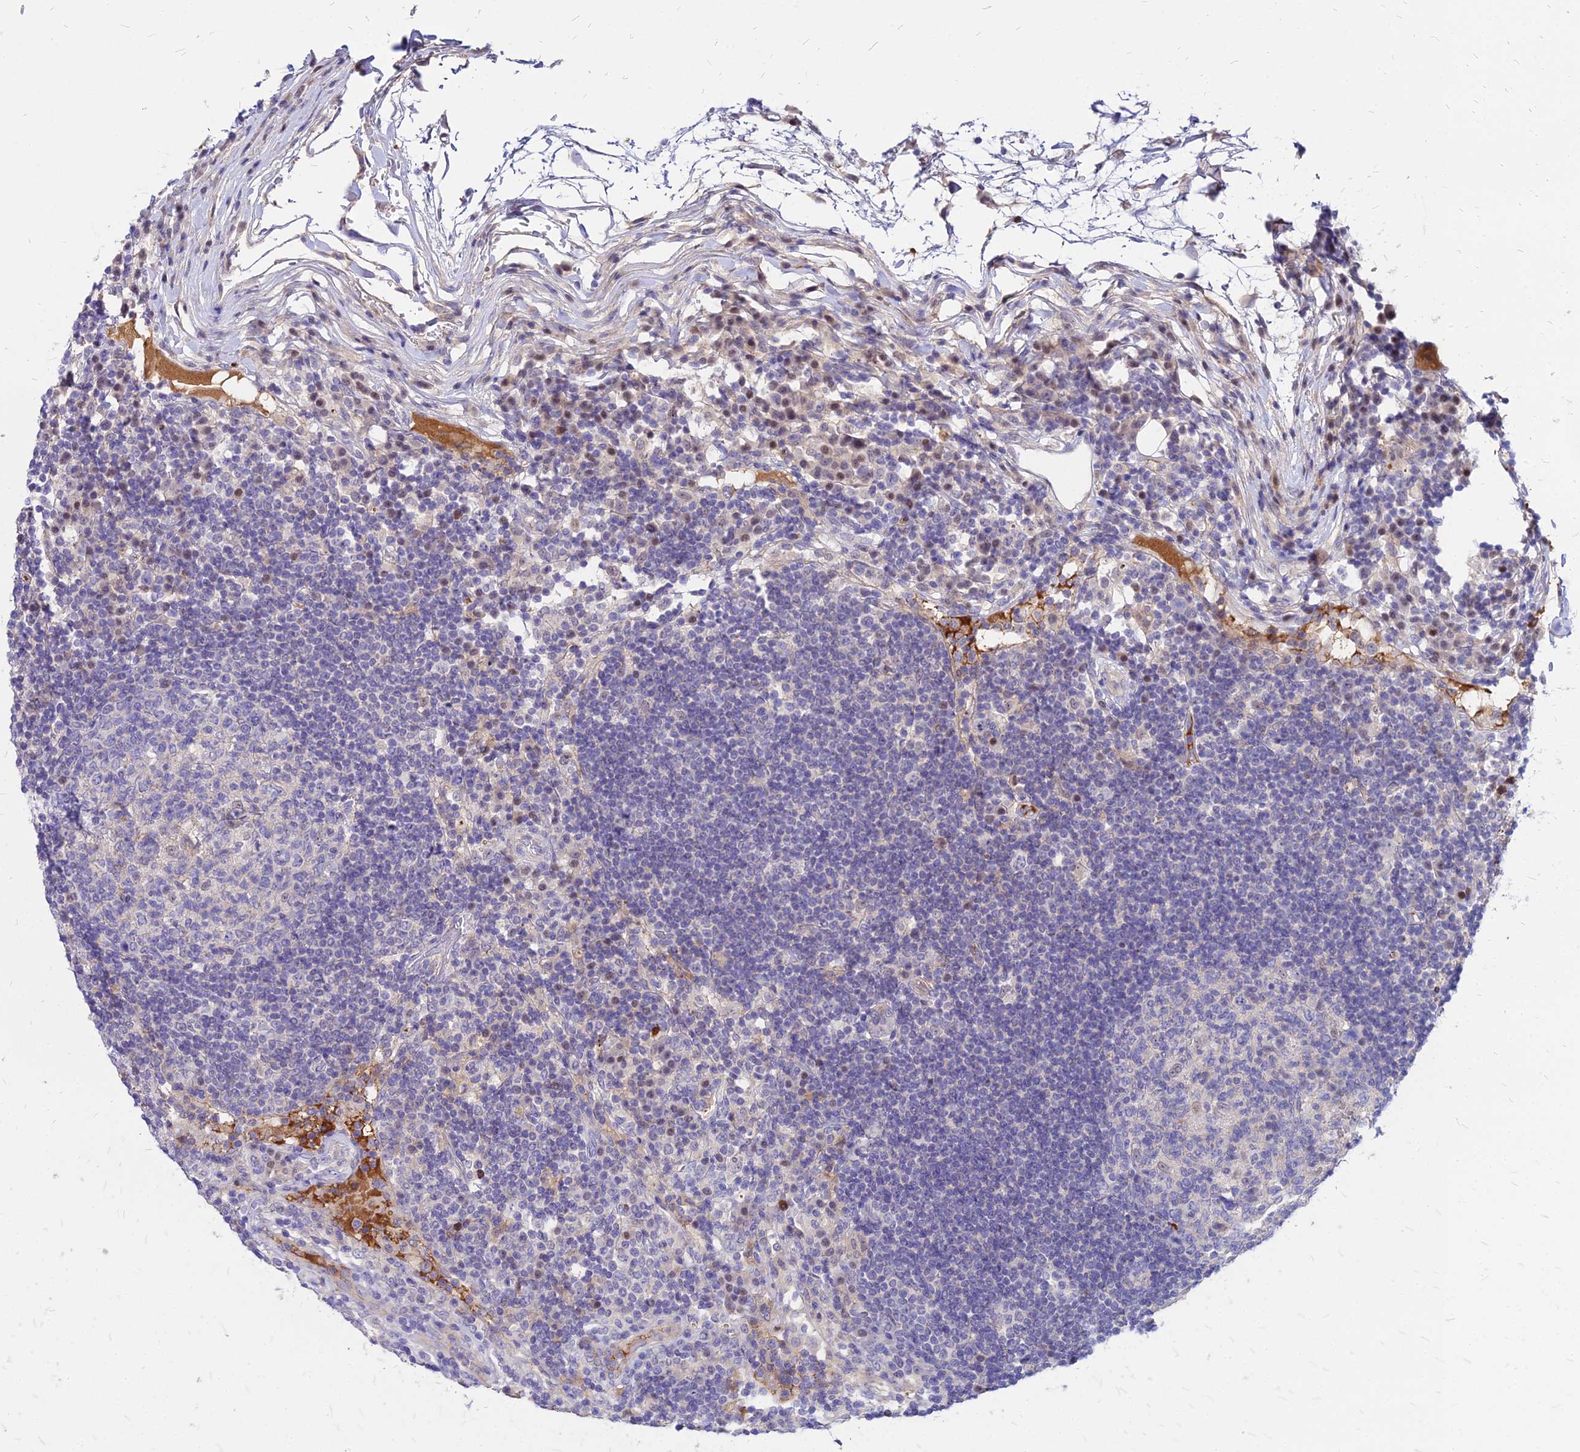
{"staining": {"intensity": "negative", "quantity": "none", "location": "none"}, "tissue": "lymph node", "cell_type": "Germinal center cells", "image_type": "normal", "snomed": [{"axis": "morphology", "description": "Normal tissue, NOS"}, {"axis": "topography", "description": "Lymph node"}], "caption": "This image is of benign lymph node stained with immunohistochemistry (IHC) to label a protein in brown with the nuclei are counter-stained blue. There is no staining in germinal center cells. (DAB (3,3'-diaminobenzidine) IHC with hematoxylin counter stain).", "gene": "ACSM6", "patient": {"sex": "female", "age": 53}}